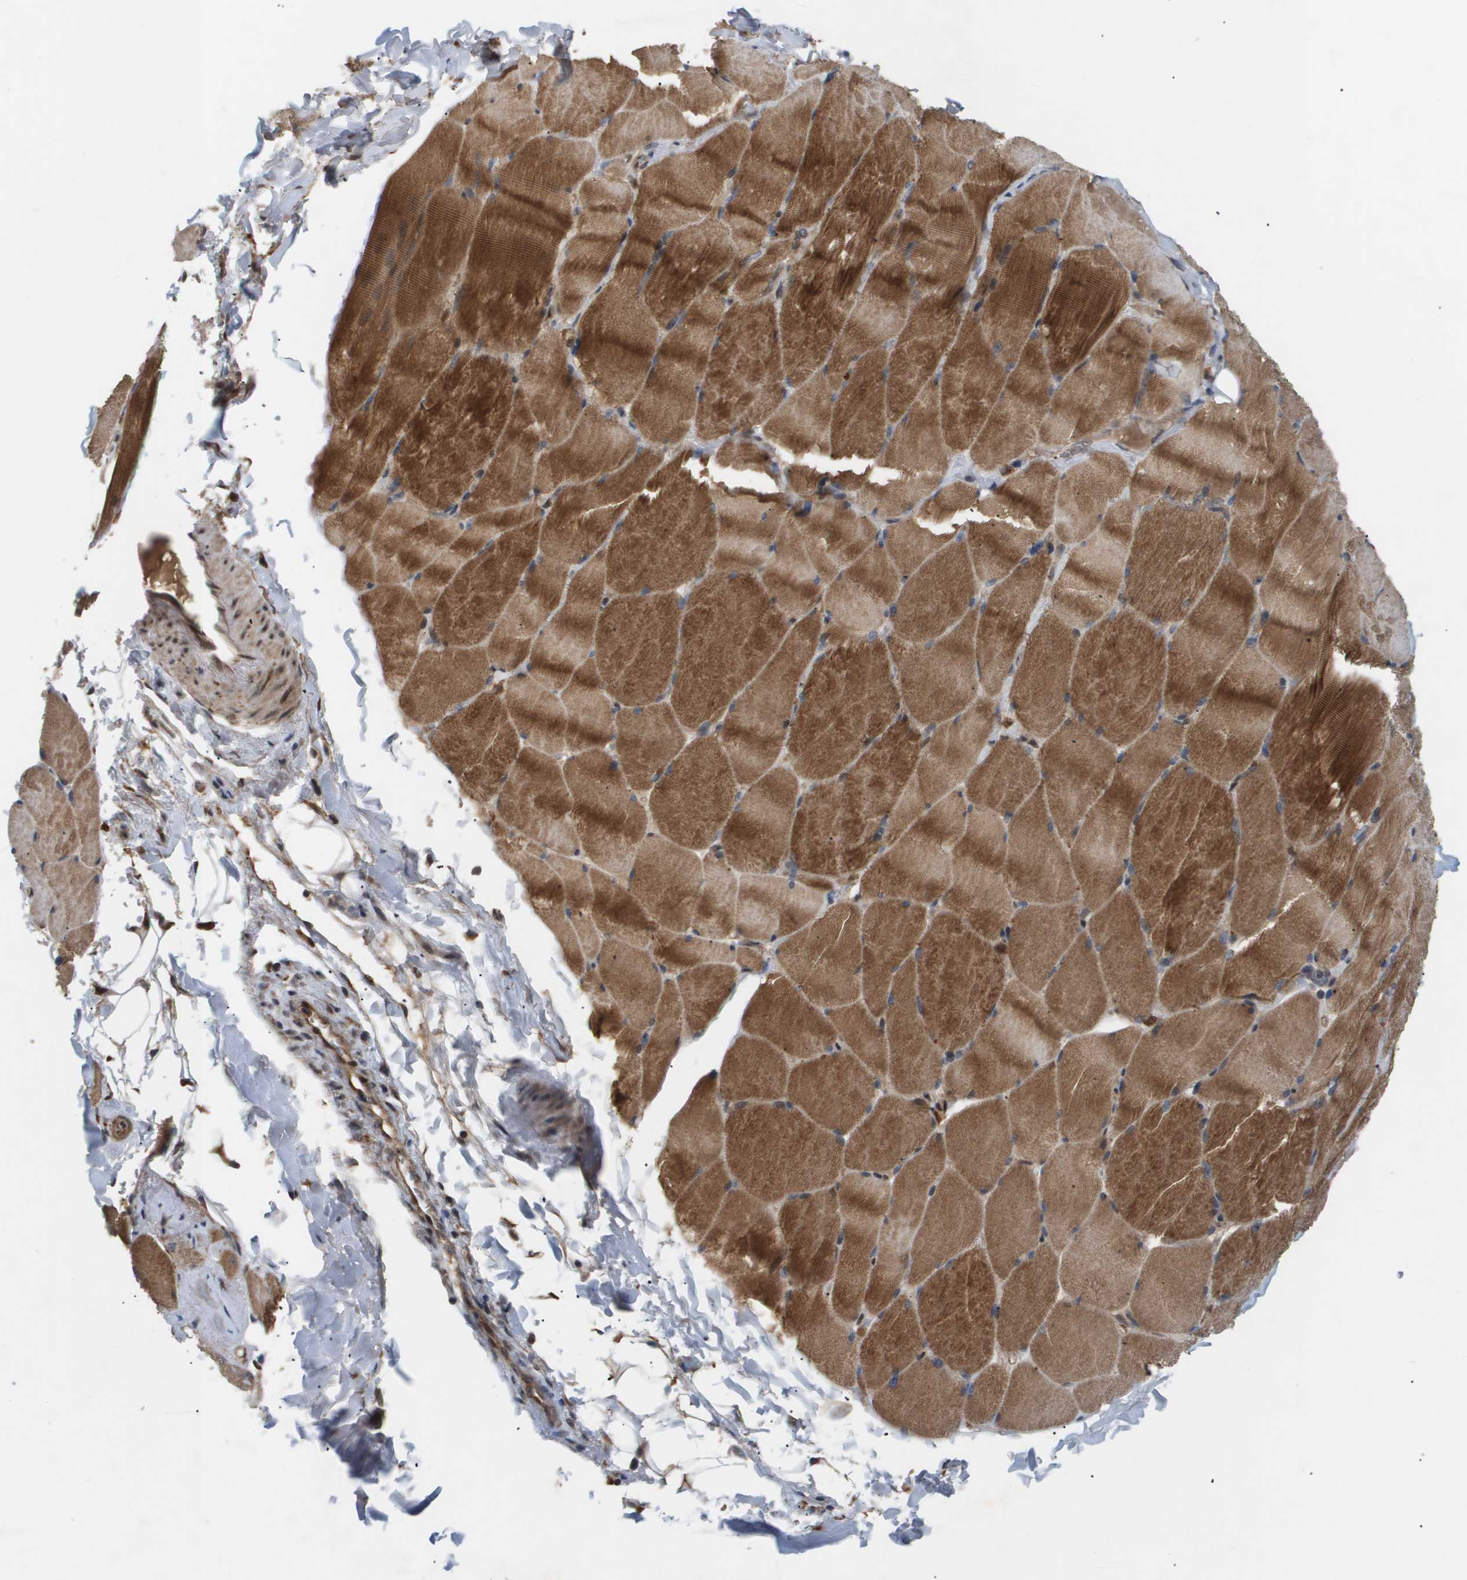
{"staining": {"intensity": "strong", "quantity": ">75%", "location": "cytoplasmic/membranous"}, "tissue": "skeletal muscle", "cell_type": "Myocytes", "image_type": "normal", "snomed": [{"axis": "morphology", "description": "Normal tissue, NOS"}, {"axis": "topography", "description": "Skin"}, {"axis": "topography", "description": "Skeletal muscle"}], "caption": "A brown stain labels strong cytoplasmic/membranous expression of a protein in myocytes of normal human skeletal muscle.", "gene": "PDGFB", "patient": {"sex": "male", "age": 83}}